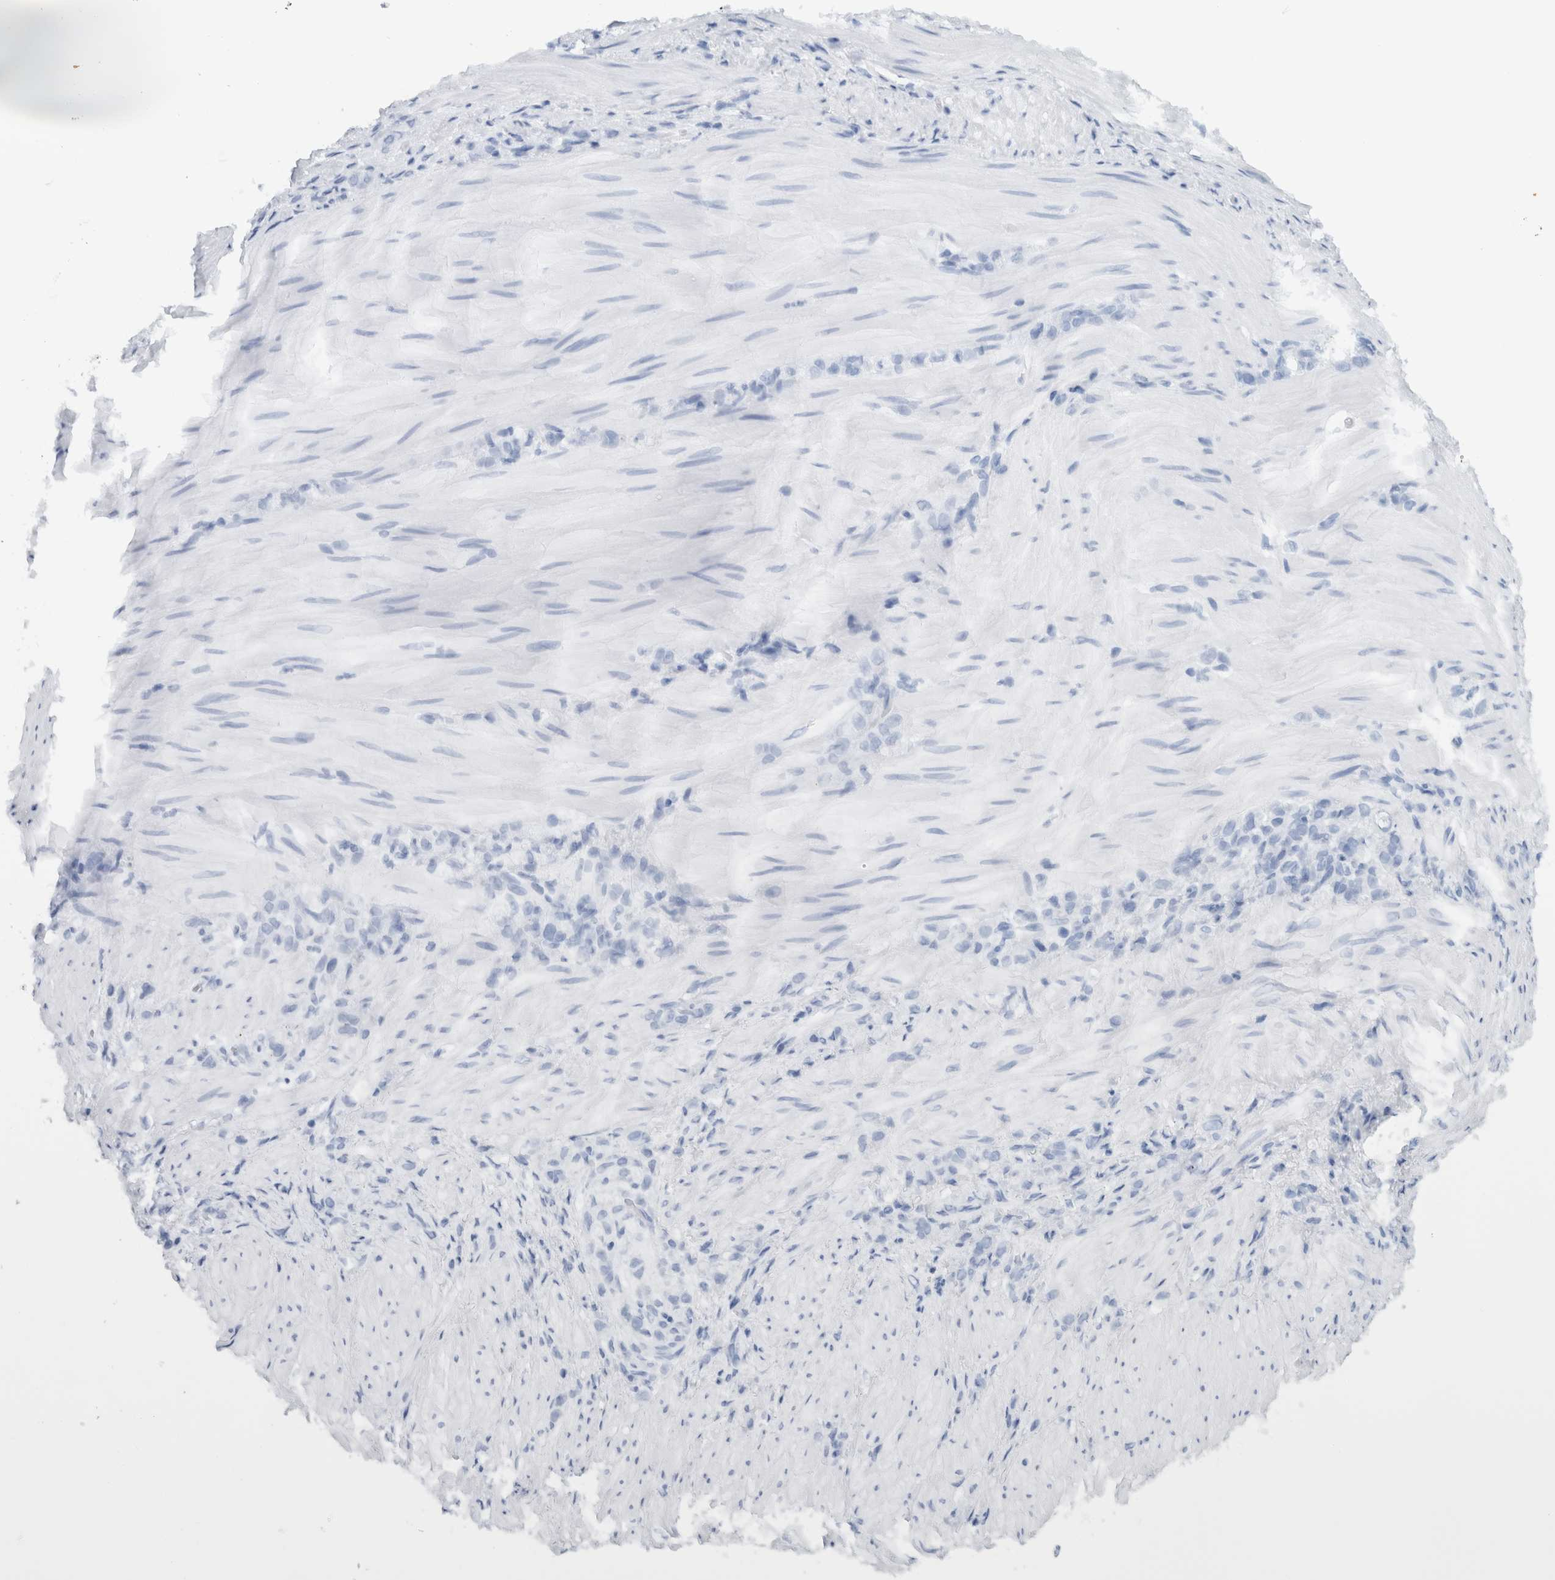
{"staining": {"intensity": "negative", "quantity": "none", "location": "none"}, "tissue": "stomach cancer", "cell_type": "Tumor cells", "image_type": "cancer", "snomed": [{"axis": "morphology", "description": "Normal tissue, NOS"}, {"axis": "morphology", "description": "Adenocarcinoma, NOS"}, {"axis": "topography", "description": "Stomach"}], "caption": "Immunohistochemistry (IHC) photomicrograph of human stomach cancer stained for a protein (brown), which displays no expression in tumor cells.", "gene": "CNTN1", "patient": {"sex": "male", "age": 82}}